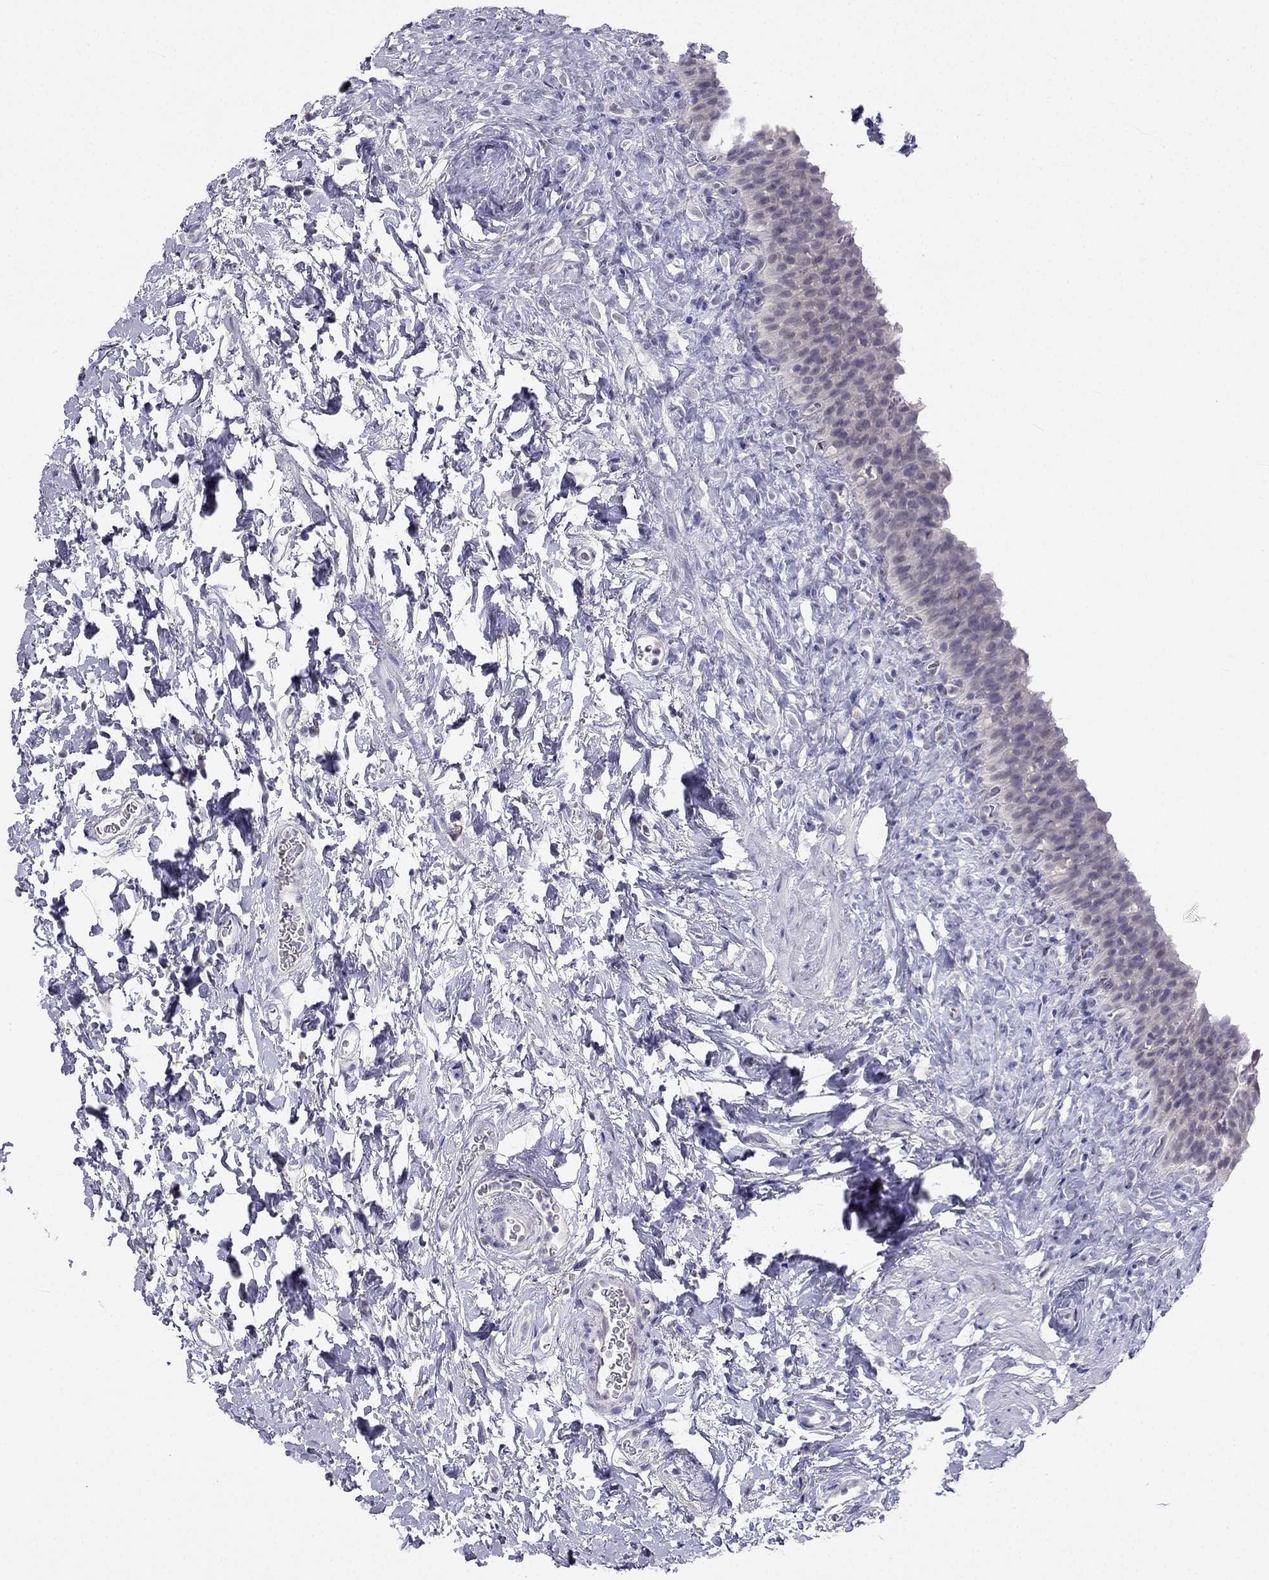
{"staining": {"intensity": "negative", "quantity": "none", "location": "none"}, "tissue": "urinary bladder", "cell_type": "Urothelial cells", "image_type": "normal", "snomed": [{"axis": "morphology", "description": "Normal tissue, NOS"}, {"axis": "topography", "description": "Urinary bladder"}], "caption": "Immunohistochemistry image of normal urinary bladder: human urinary bladder stained with DAB (3,3'-diaminobenzidine) reveals no significant protein staining in urothelial cells.", "gene": "C16orf89", "patient": {"sex": "male", "age": 76}}